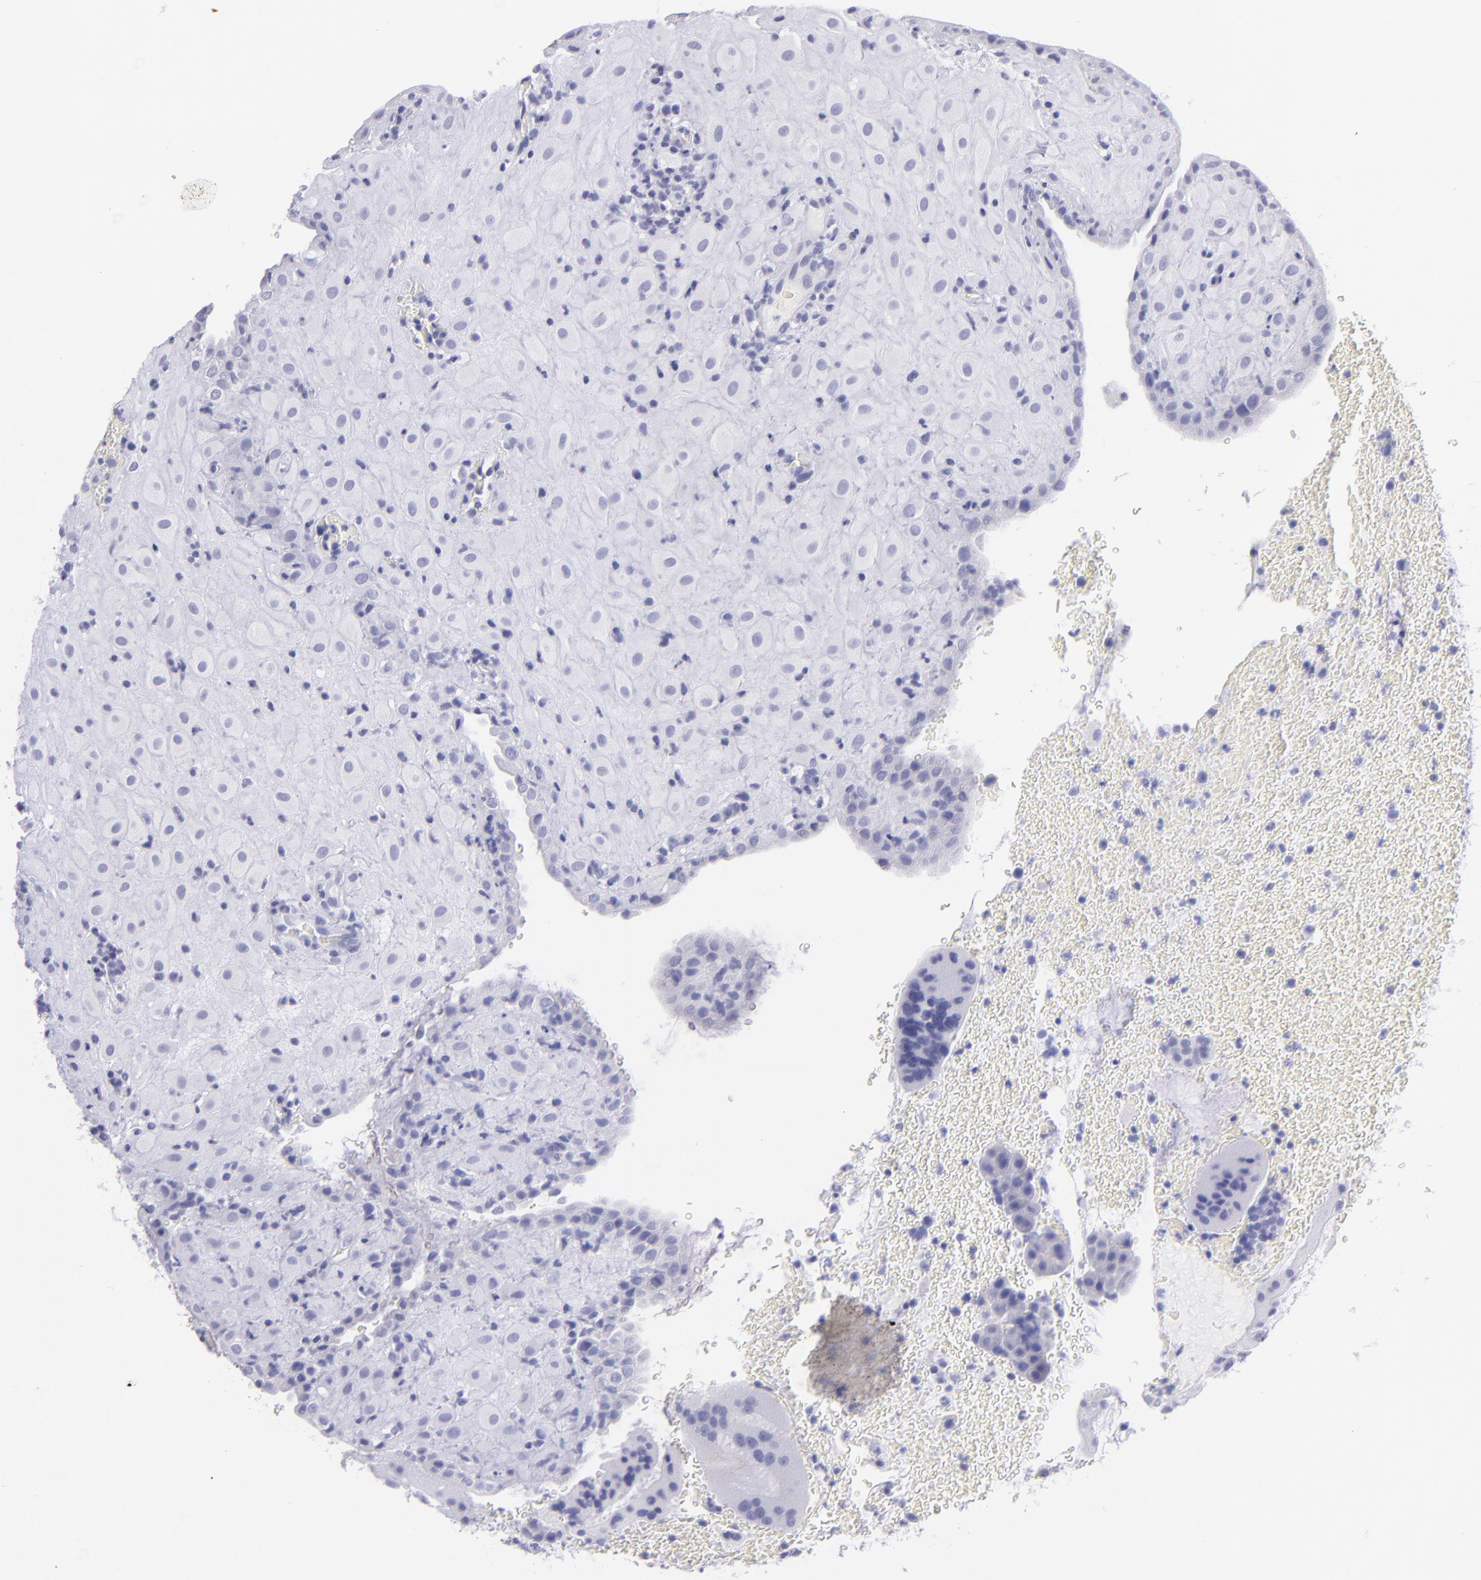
{"staining": {"intensity": "negative", "quantity": "none", "location": "none"}, "tissue": "placenta", "cell_type": "Decidual cells", "image_type": "normal", "snomed": [{"axis": "morphology", "description": "Normal tissue, NOS"}, {"axis": "topography", "description": "Placenta"}], "caption": "A high-resolution image shows IHC staining of unremarkable placenta, which displays no significant positivity in decidual cells. (Immunohistochemistry, brightfield microscopy, high magnification).", "gene": "CNP", "patient": {"sex": "female", "age": 19}}